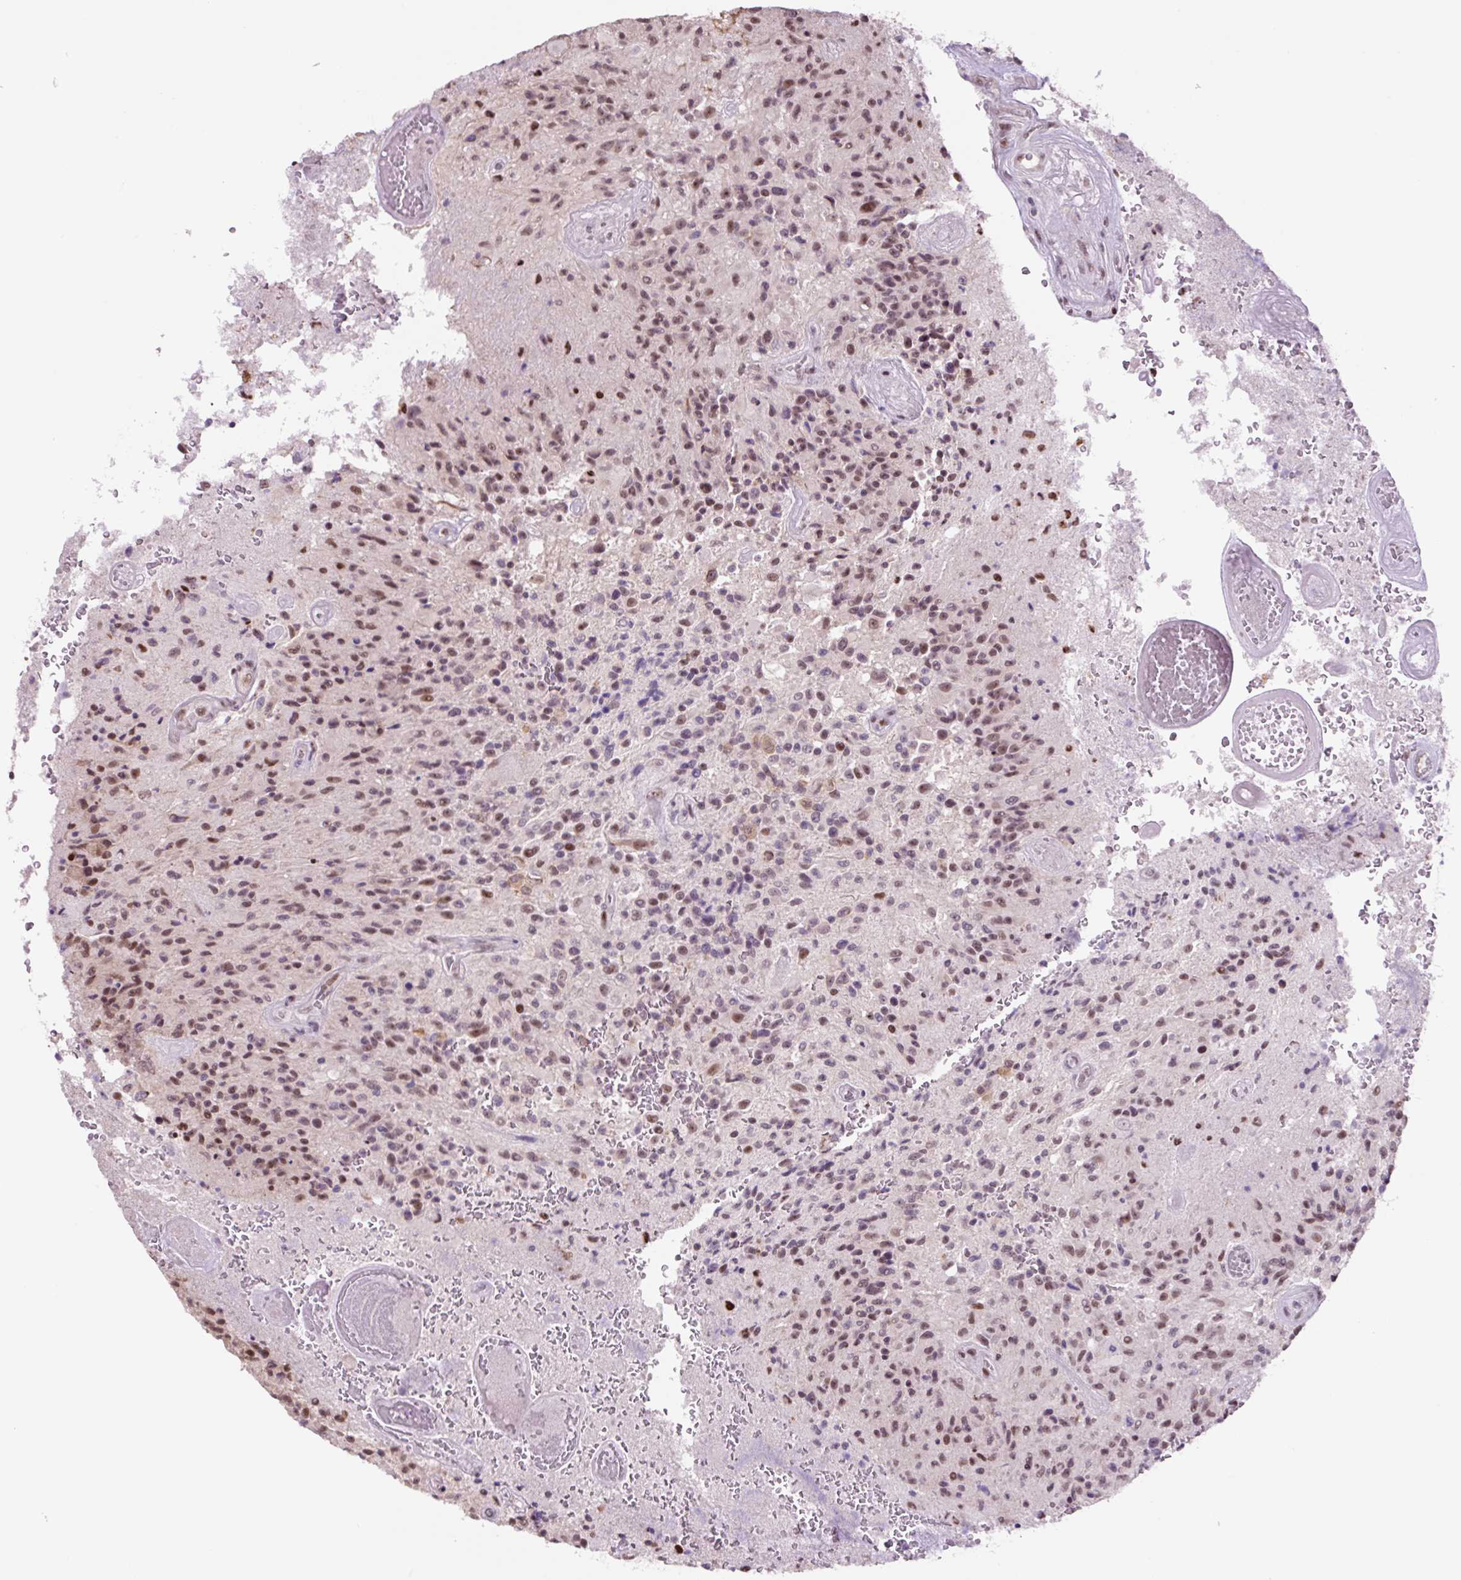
{"staining": {"intensity": "weak", "quantity": "25%-75%", "location": "nuclear"}, "tissue": "glioma", "cell_type": "Tumor cells", "image_type": "cancer", "snomed": [{"axis": "morphology", "description": "Normal tissue, NOS"}, {"axis": "morphology", "description": "Glioma, malignant, High grade"}, {"axis": "topography", "description": "Cerebral cortex"}], "caption": "The micrograph shows a brown stain indicating the presence of a protein in the nuclear of tumor cells in glioma.", "gene": "TAF1A", "patient": {"sex": "male", "age": 56}}